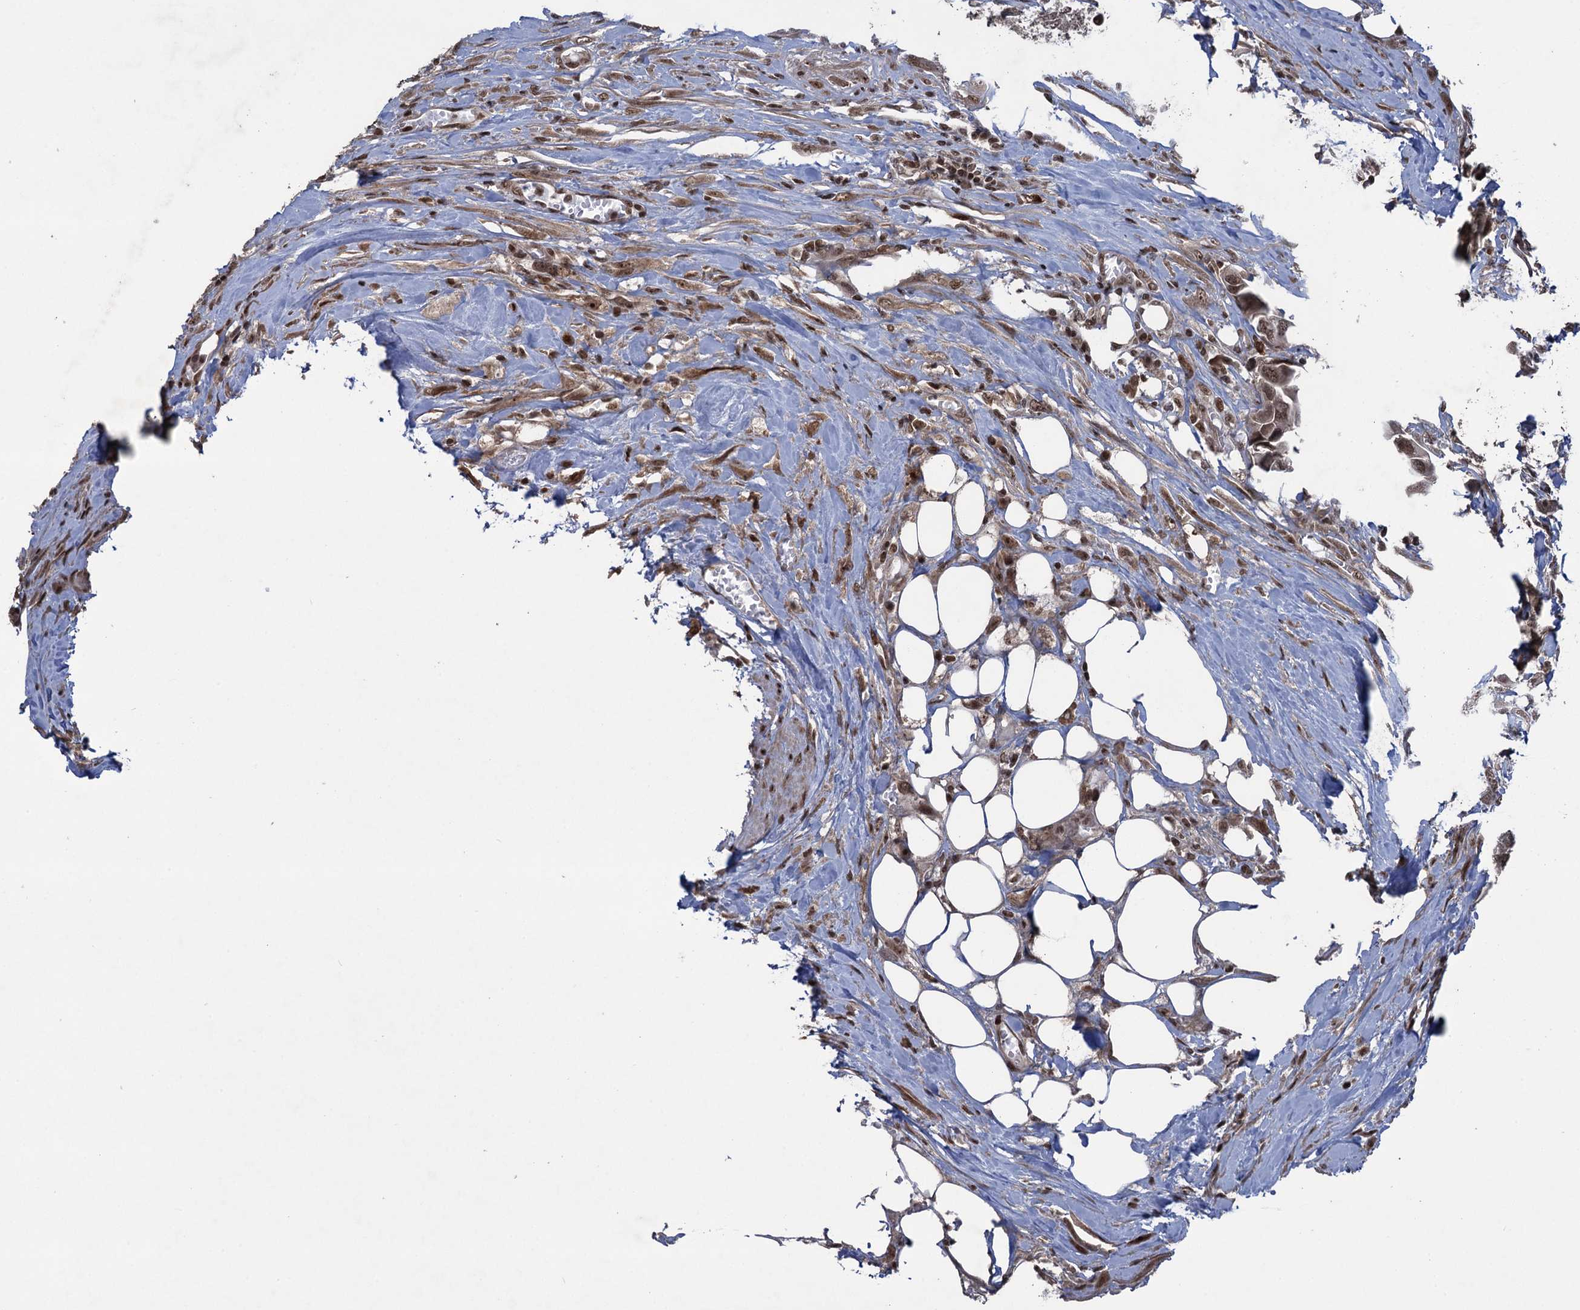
{"staining": {"intensity": "moderate", "quantity": ">75%", "location": "cytoplasmic/membranous,nuclear"}, "tissue": "urothelial cancer", "cell_type": "Tumor cells", "image_type": "cancer", "snomed": [{"axis": "morphology", "description": "Urothelial carcinoma, High grade"}, {"axis": "topography", "description": "Urinary bladder"}], "caption": "Urothelial cancer stained with immunohistochemistry demonstrates moderate cytoplasmic/membranous and nuclear positivity in approximately >75% of tumor cells. Nuclei are stained in blue.", "gene": "ZNF169", "patient": {"sex": "male", "age": 74}}